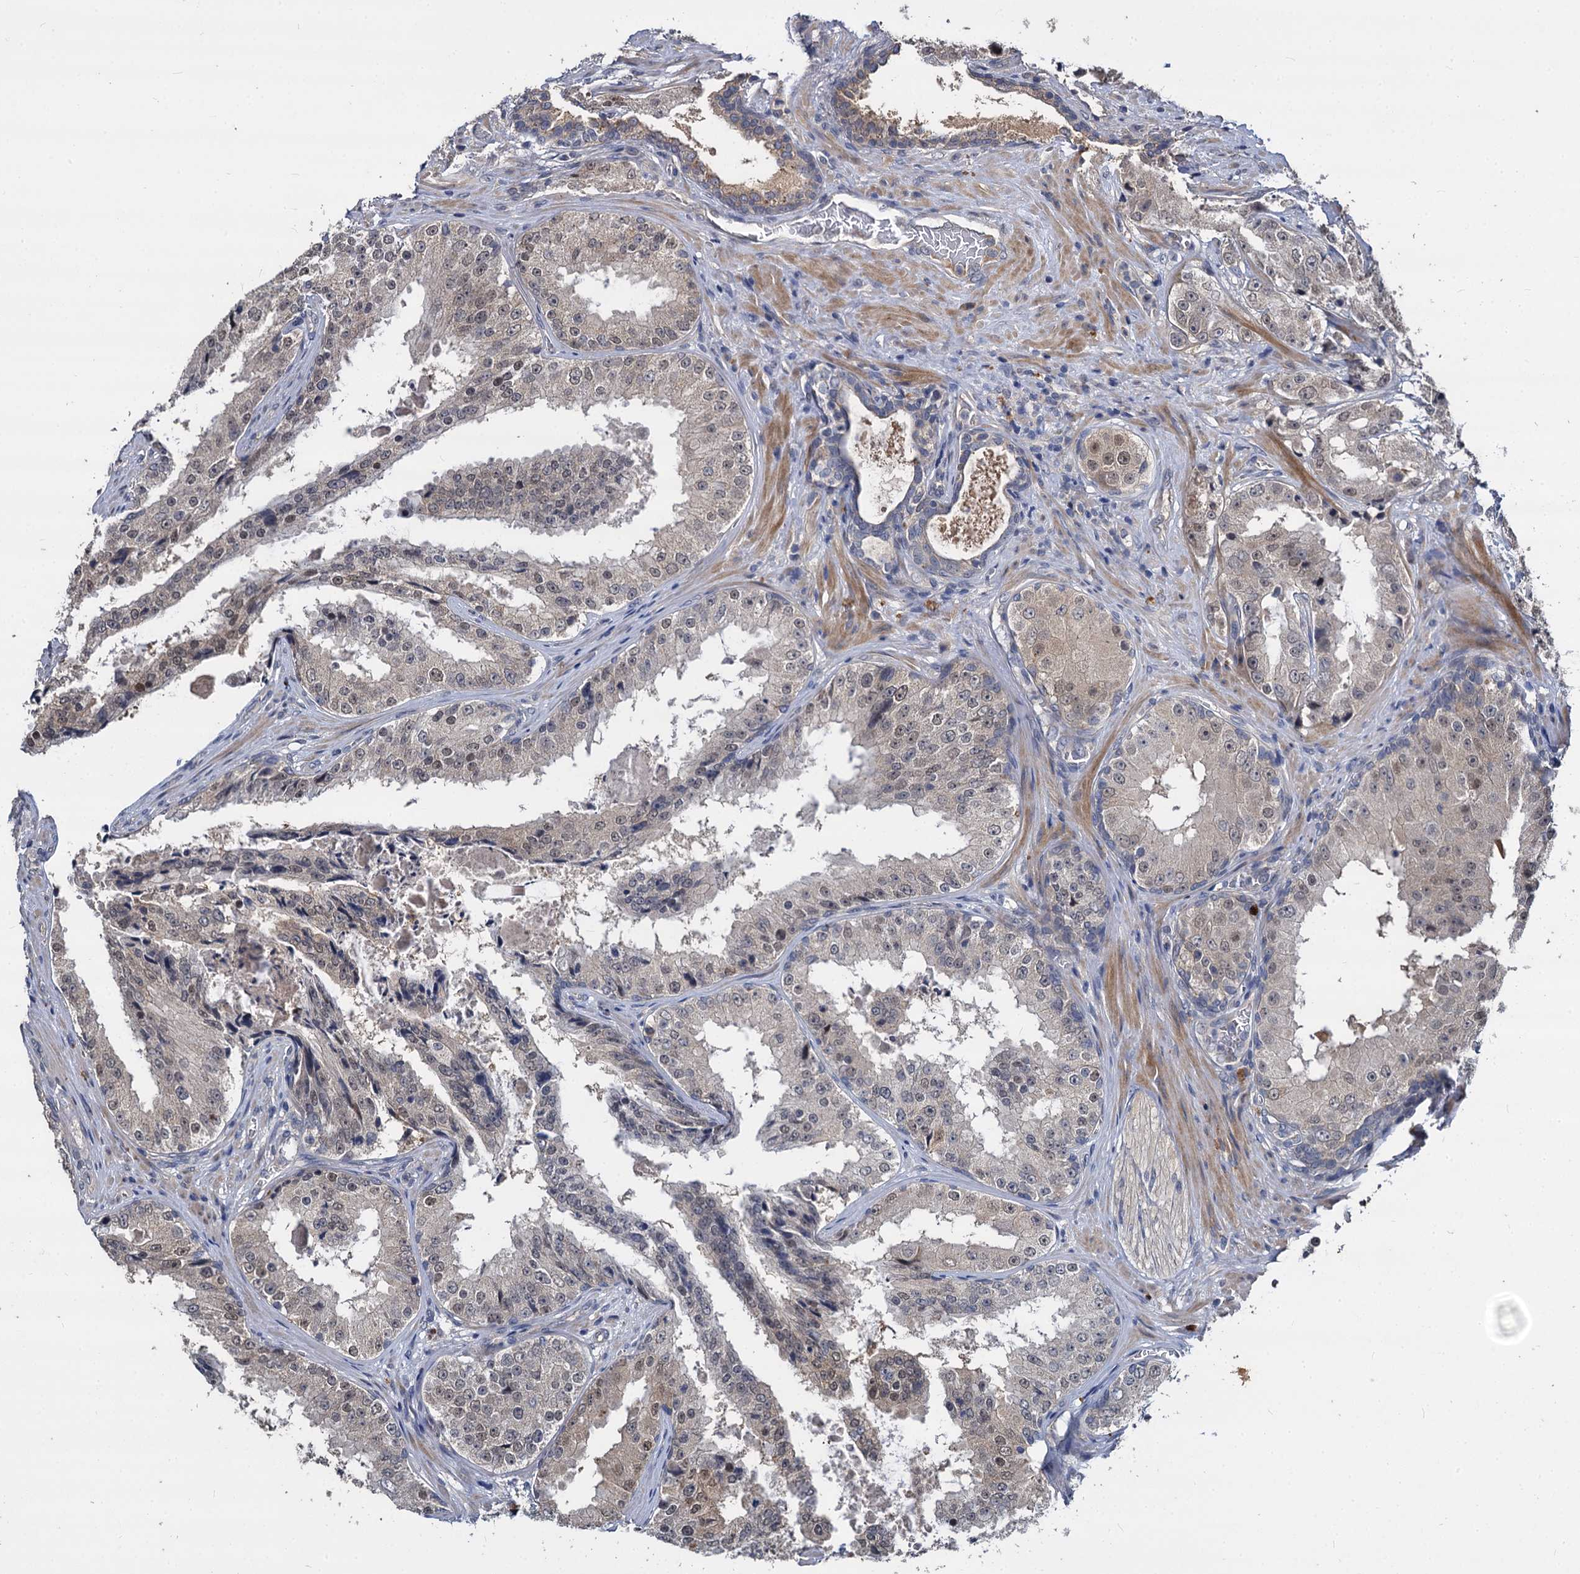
{"staining": {"intensity": "moderate", "quantity": "<25%", "location": "nuclear"}, "tissue": "prostate cancer", "cell_type": "Tumor cells", "image_type": "cancer", "snomed": [{"axis": "morphology", "description": "Adenocarcinoma, High grade"}, {"axis": "topography", "description": "Prostate"}], "caption": "High-grade adenocarcinoma (prostate) stained with a brown dye reveals moderate nuclear positive expression in about <25% of tumor cells.", "gene": "CCDC184", "patient": {"sex": "male", "age": 73}}